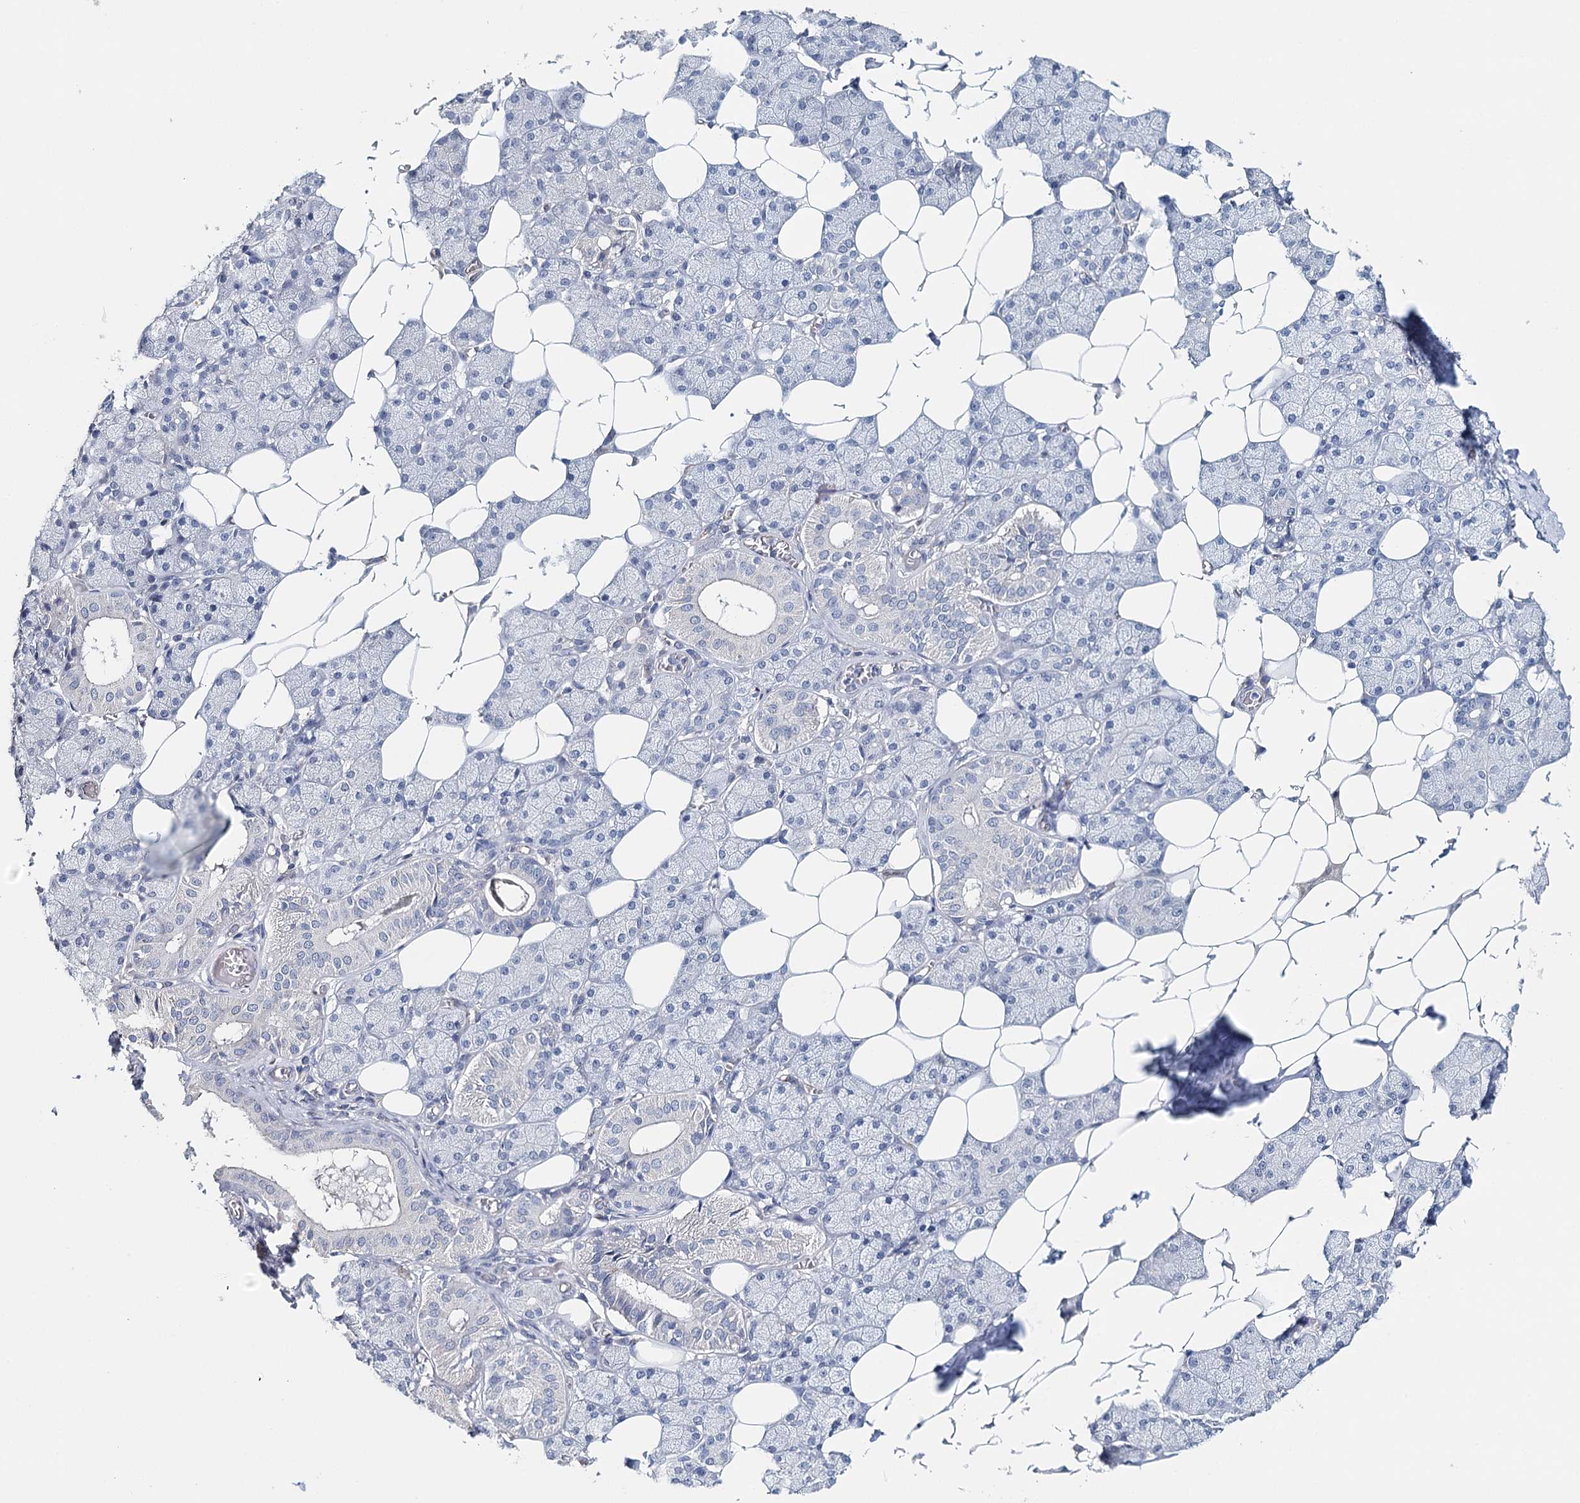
{"staining": {"intensity": "negative", "quantity": "none", "location": "none"}, "tissue": "salivary gland", "cell_type": "Glandular cells", "image_type": "normal", "snomed": [{"axis": "morphology", "description": "Normal tissue, NOS"}, {"axis": "topography", "description": "Salivary gland"}], "caption": "The photomicrograph exhibits no staining of glandular cells in benign salivary gland. The staining is performed using DAB (3,3'-diaminobenzidine) brown chromogen with nuclei counter-stained in using hematoxylin.", "gene": "SYNPO", "patient": {"sex": "female", "age": 33}}